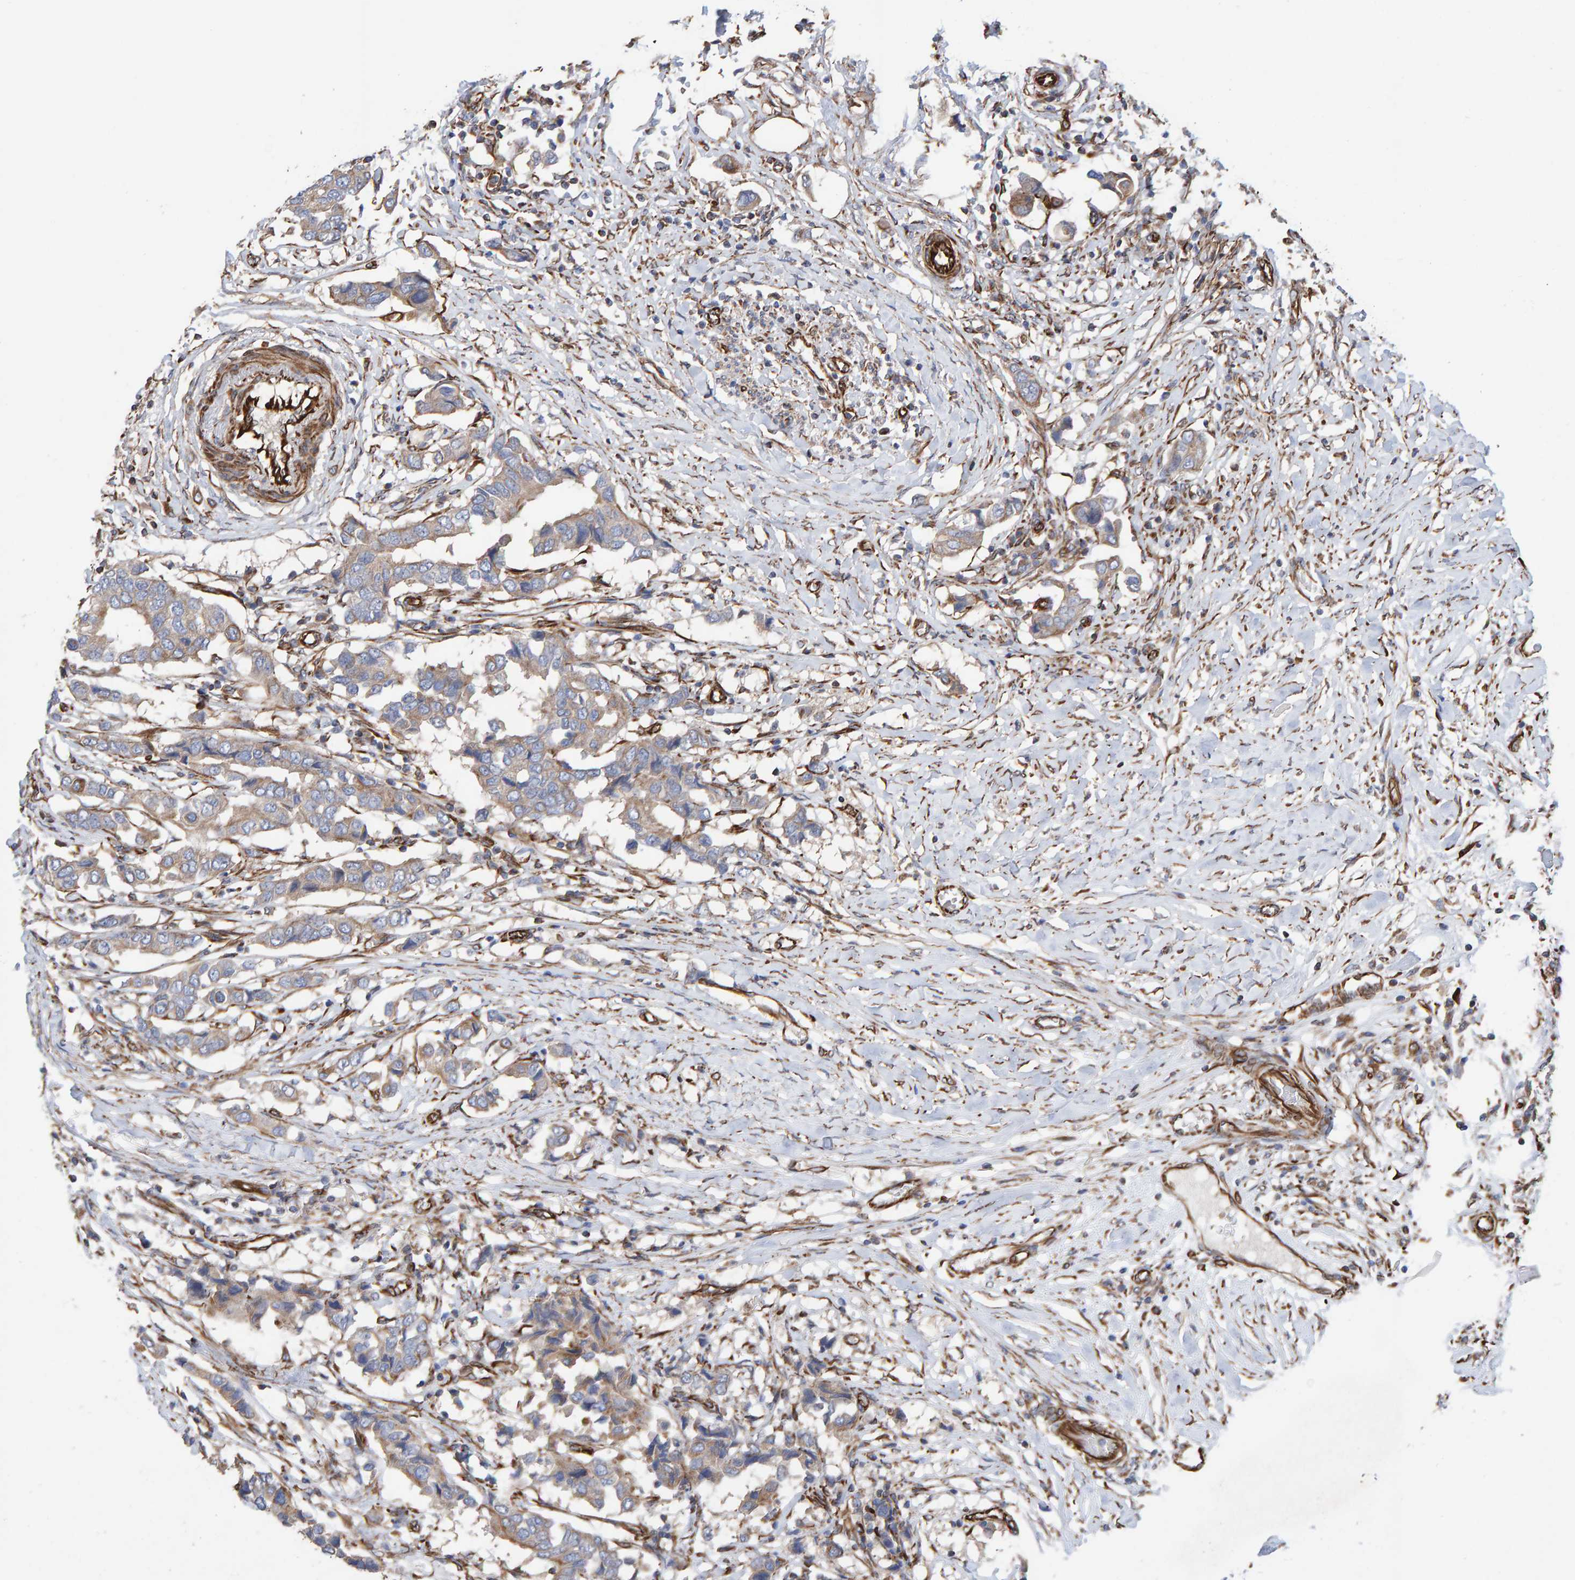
{"staining": {"intensity": "weak", "quantity": "25%-75%", "location": "cytoplasmic/membranous"}, "tissue": "breast cancer", "cell_type": "Tumor cells", "image_type": "cancer", "snomed": [{"axis": "morphology", "description": "Duct carcinoma"}, {"axis": "topography", "description": "Breast"}], "caption": "Immunohistochemistry (IHC) image of neoplastic tissue: human breast intraductal carcinoma stained using immunohistochemistry reveals low levels of weak protein expression localized specifically in the cytoplasmic/membranous of tumor cells, appearing as a cytoplasmic/membranous brown color.", "gene": "ZNF347", "patient": {"sex": "female", "age": 80}}